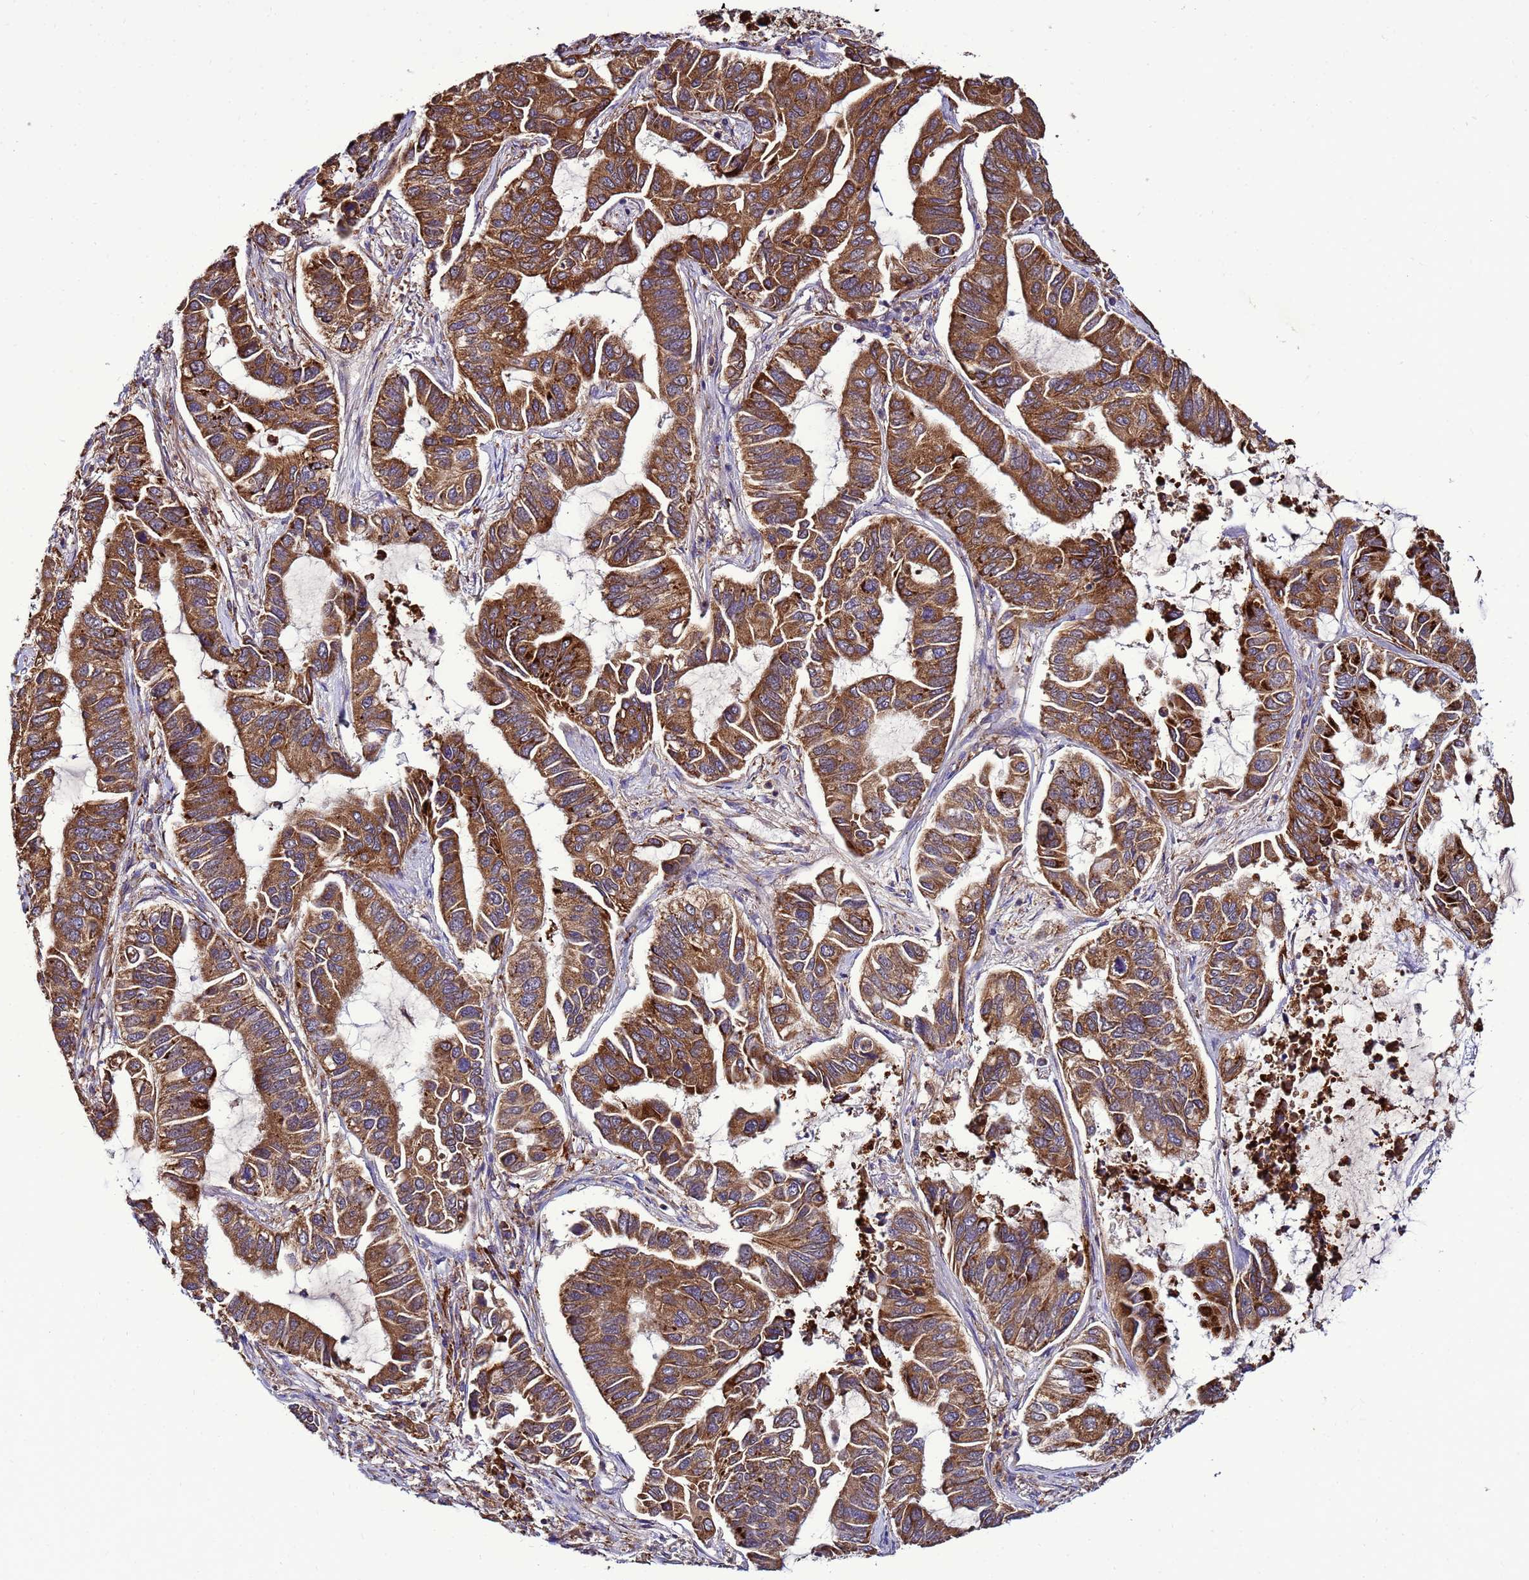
{"staining": {"intensity": "strong", "quantity": ">75%", "location": "cytoplasmic/membranous"}, "tissue": "lung cancer", "cell_type": "Tumor cells", "image_type": "cancer", "snomed": [{"axis": "morphology", "description": "Adenocarcinoma, NOS"}, {"axis": "topography", "description": "Lung"}], "caption": "Lung cancer stained with a brown dye shows strong cytoplasmic/membranous positive expression in about >75% of tumor cells.", "gene": "ANTKMT", "patient": {"sex": "male", "age": 64}}